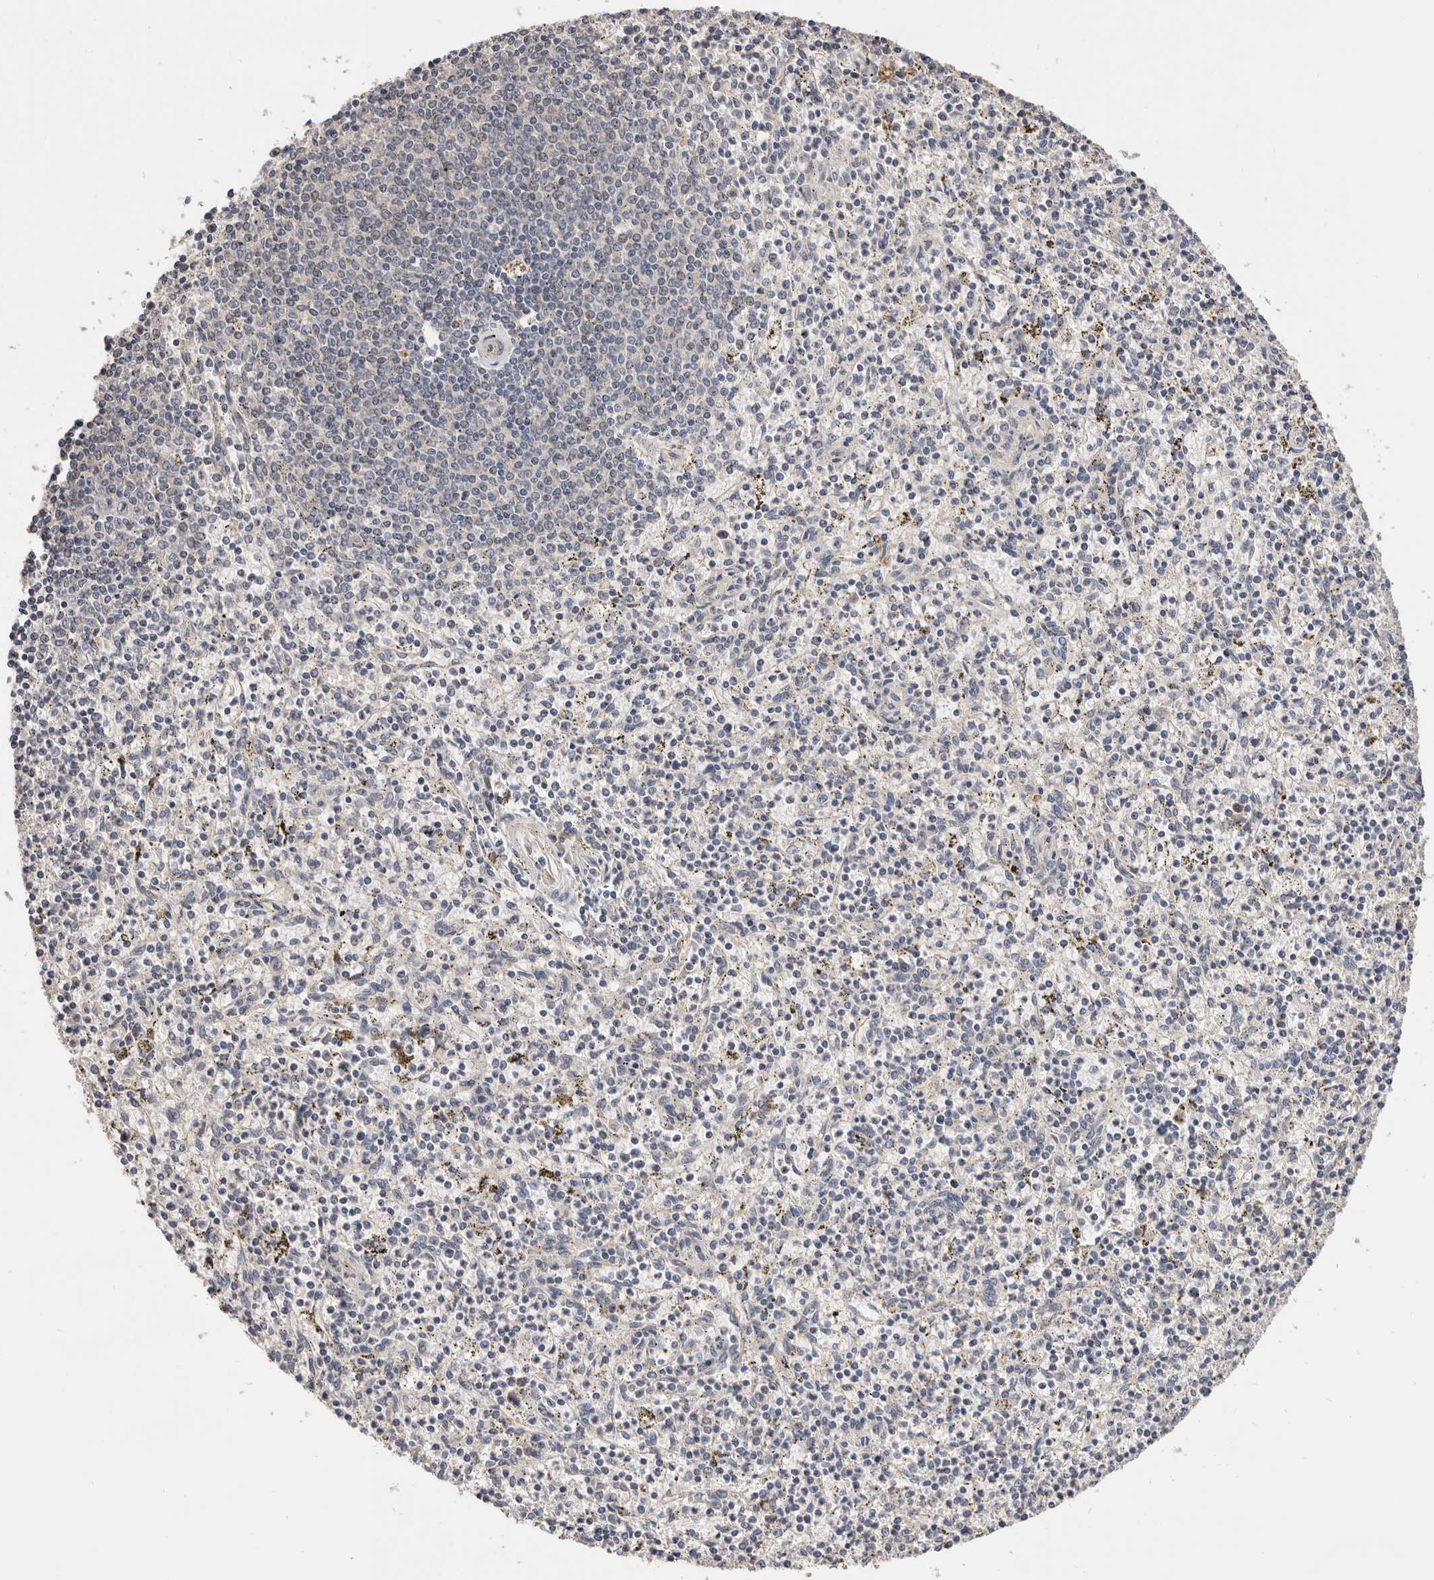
{"staining": {"intensity": "negative", "quantity": "none", "location": "none"}, "tissue": "spleen", "cell_type": "Cells in red pulp", "image_type": "normal", "snomed": [{"axis": "morphology", "description": "Normal tissue, NOS"}, {"axis": "topography", "description": "Spleen"}], "caption": "Immunohistochemistry of benign human spleen displays no positivity in cells in red pulp.", "gene": "DOP1A", "patient": {"sex": "male", "age": 72}}